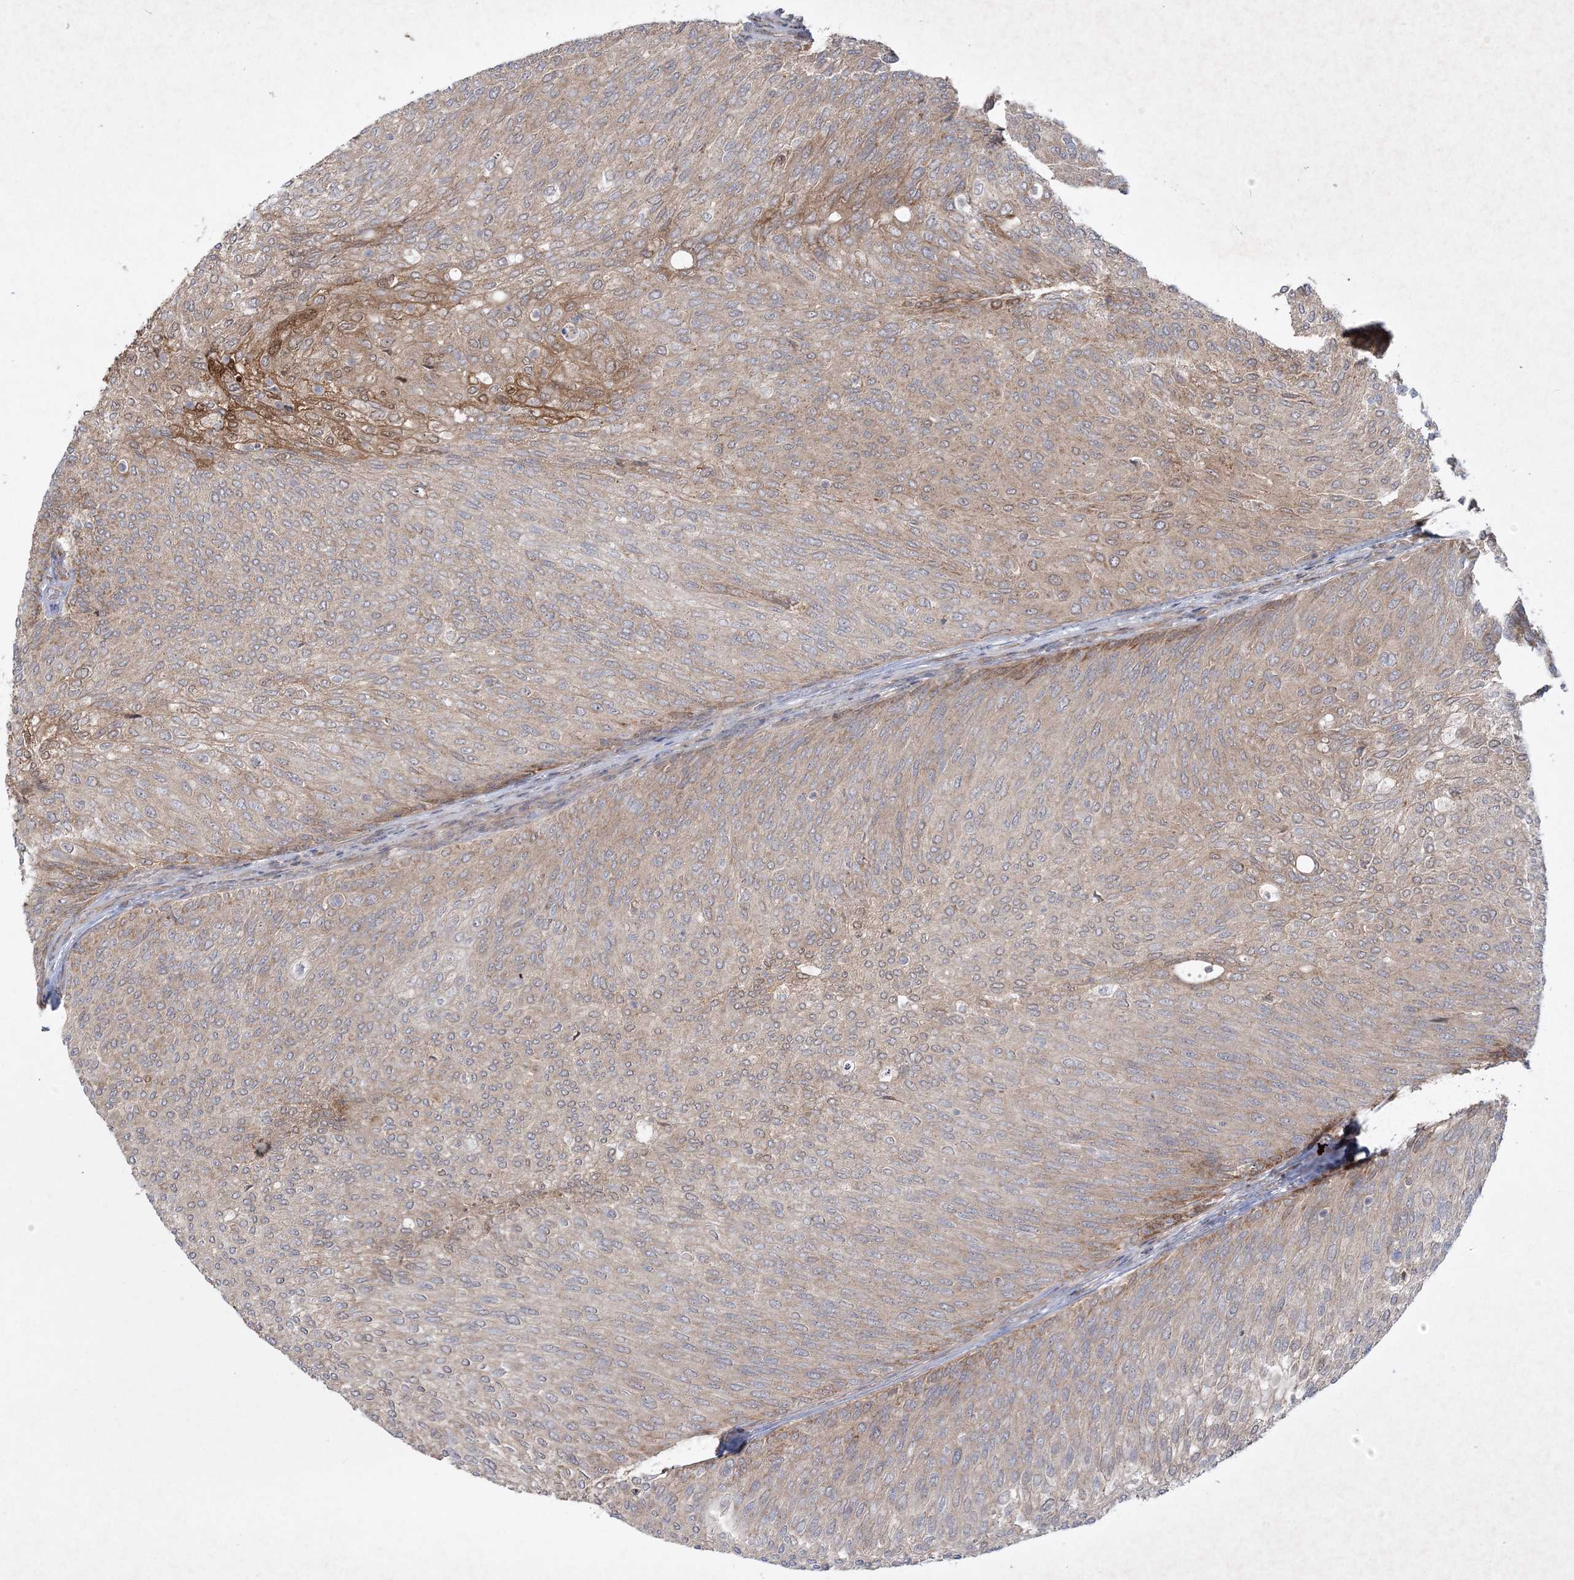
{"staining": {"intensity": "moderate", "quantity": "25%-75%", "location": "cytoplasmic/membranous"}, "tissue": "urothelial cancer", "cell_type": "Tumor cells", "image_type": "cancer", "snomed": [{"axis": "morphology", "description": "Urothelial carcinoma, Low grade"}, {"axis": "topography", "description": "Urinary bladder"}], "caption": "Urothelial carcinoma (low-grade) stained for a protein (brown) displays moderate cytoplasmic/membranous positive expression in about 25%-75% of tumor cells.", "gene": "MOCS2", "patient": {"sex": "female", "age": 79}}